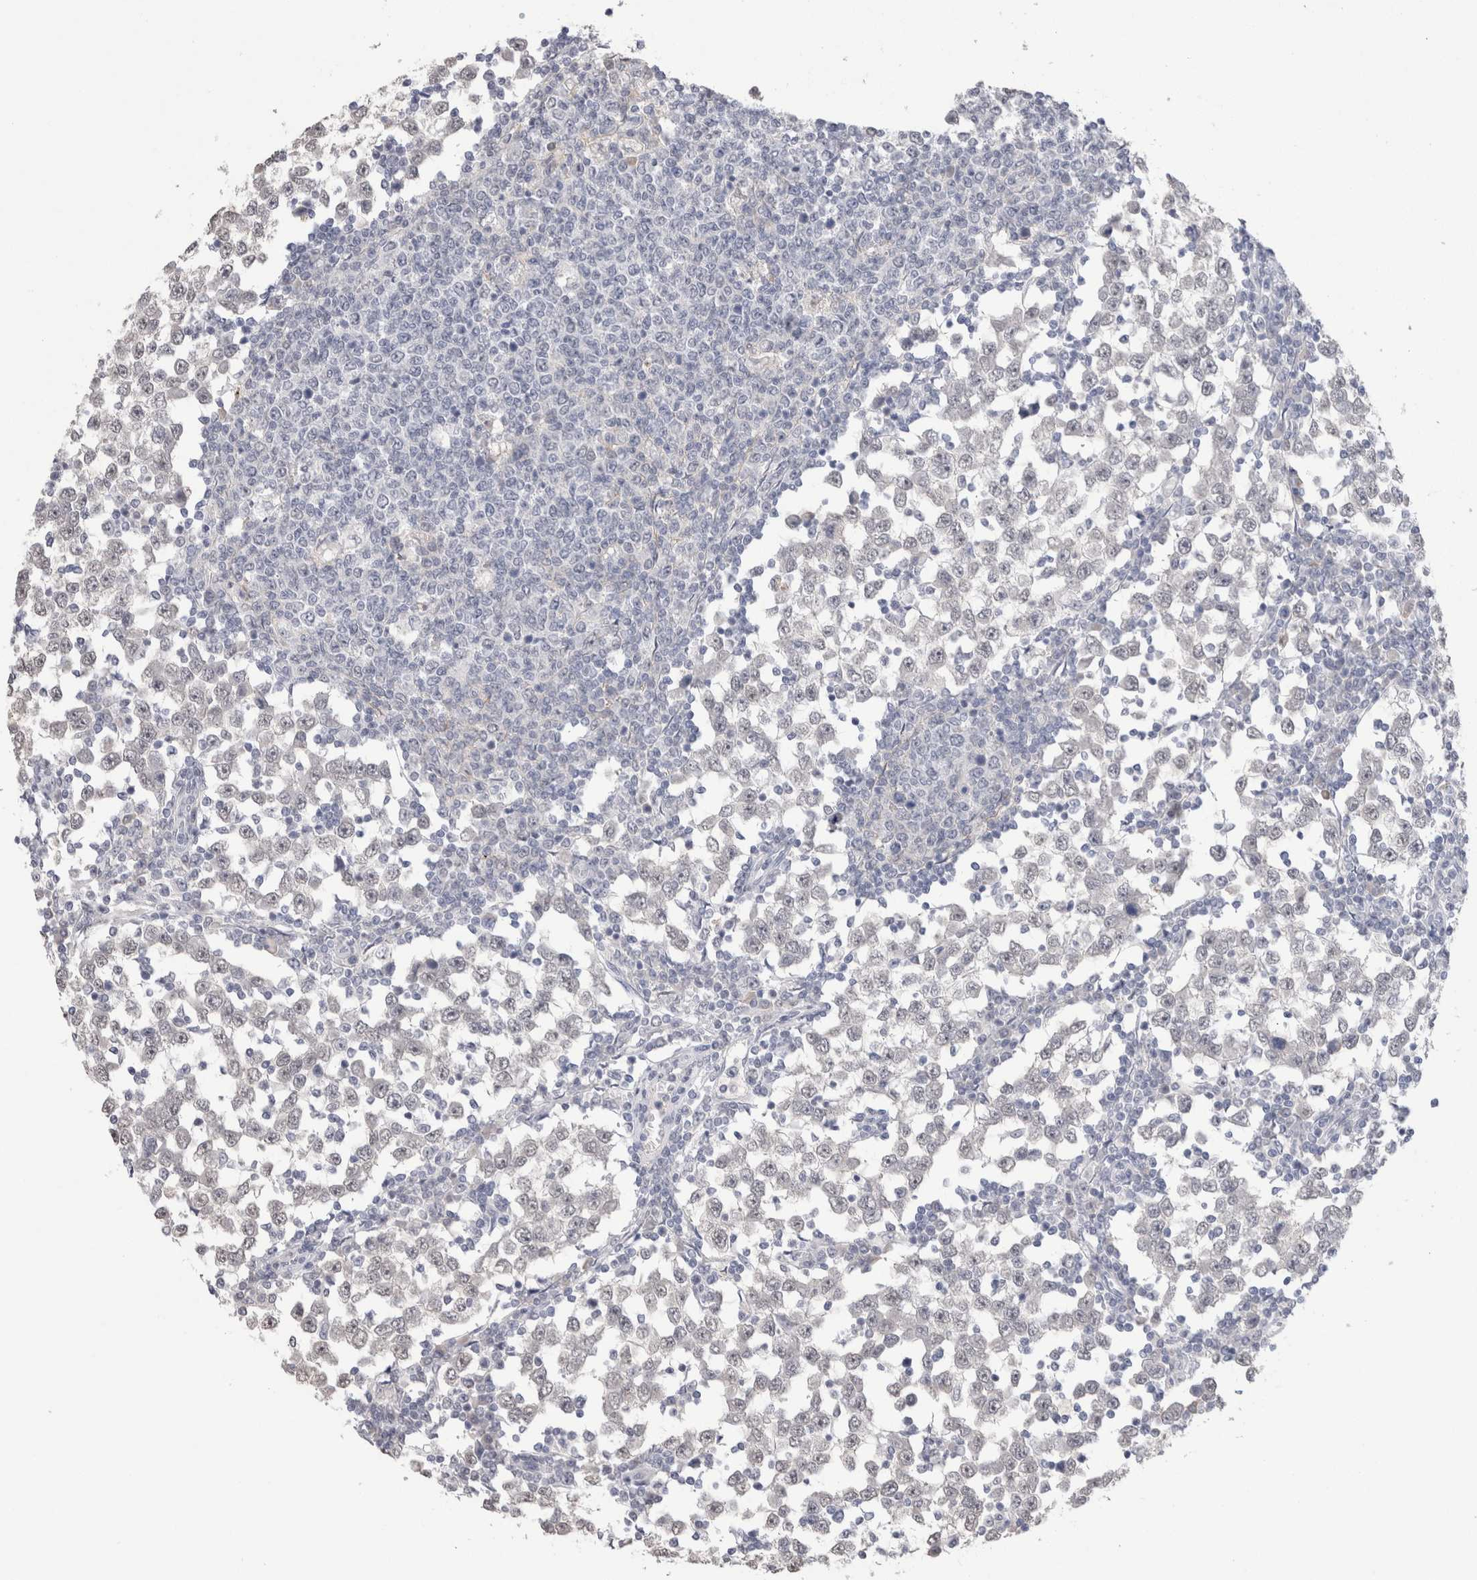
{"staining": {"intensity": "negative", "quantity": "none", "location": "none"}, "tissue": "testis cancer", "cell_type": "Tumor cells", "image_type": "cancer", "snomed": [{"axis": "morphology", "description": "Seminoma, NOS"}, {"axis": "topography", "description": "Testis"}], "caption": "IHC of seminoma (testis) exhibits no expression in tumor cells.", "gene": "CADM3", "patient": {"sex": "male", "age": 65}}